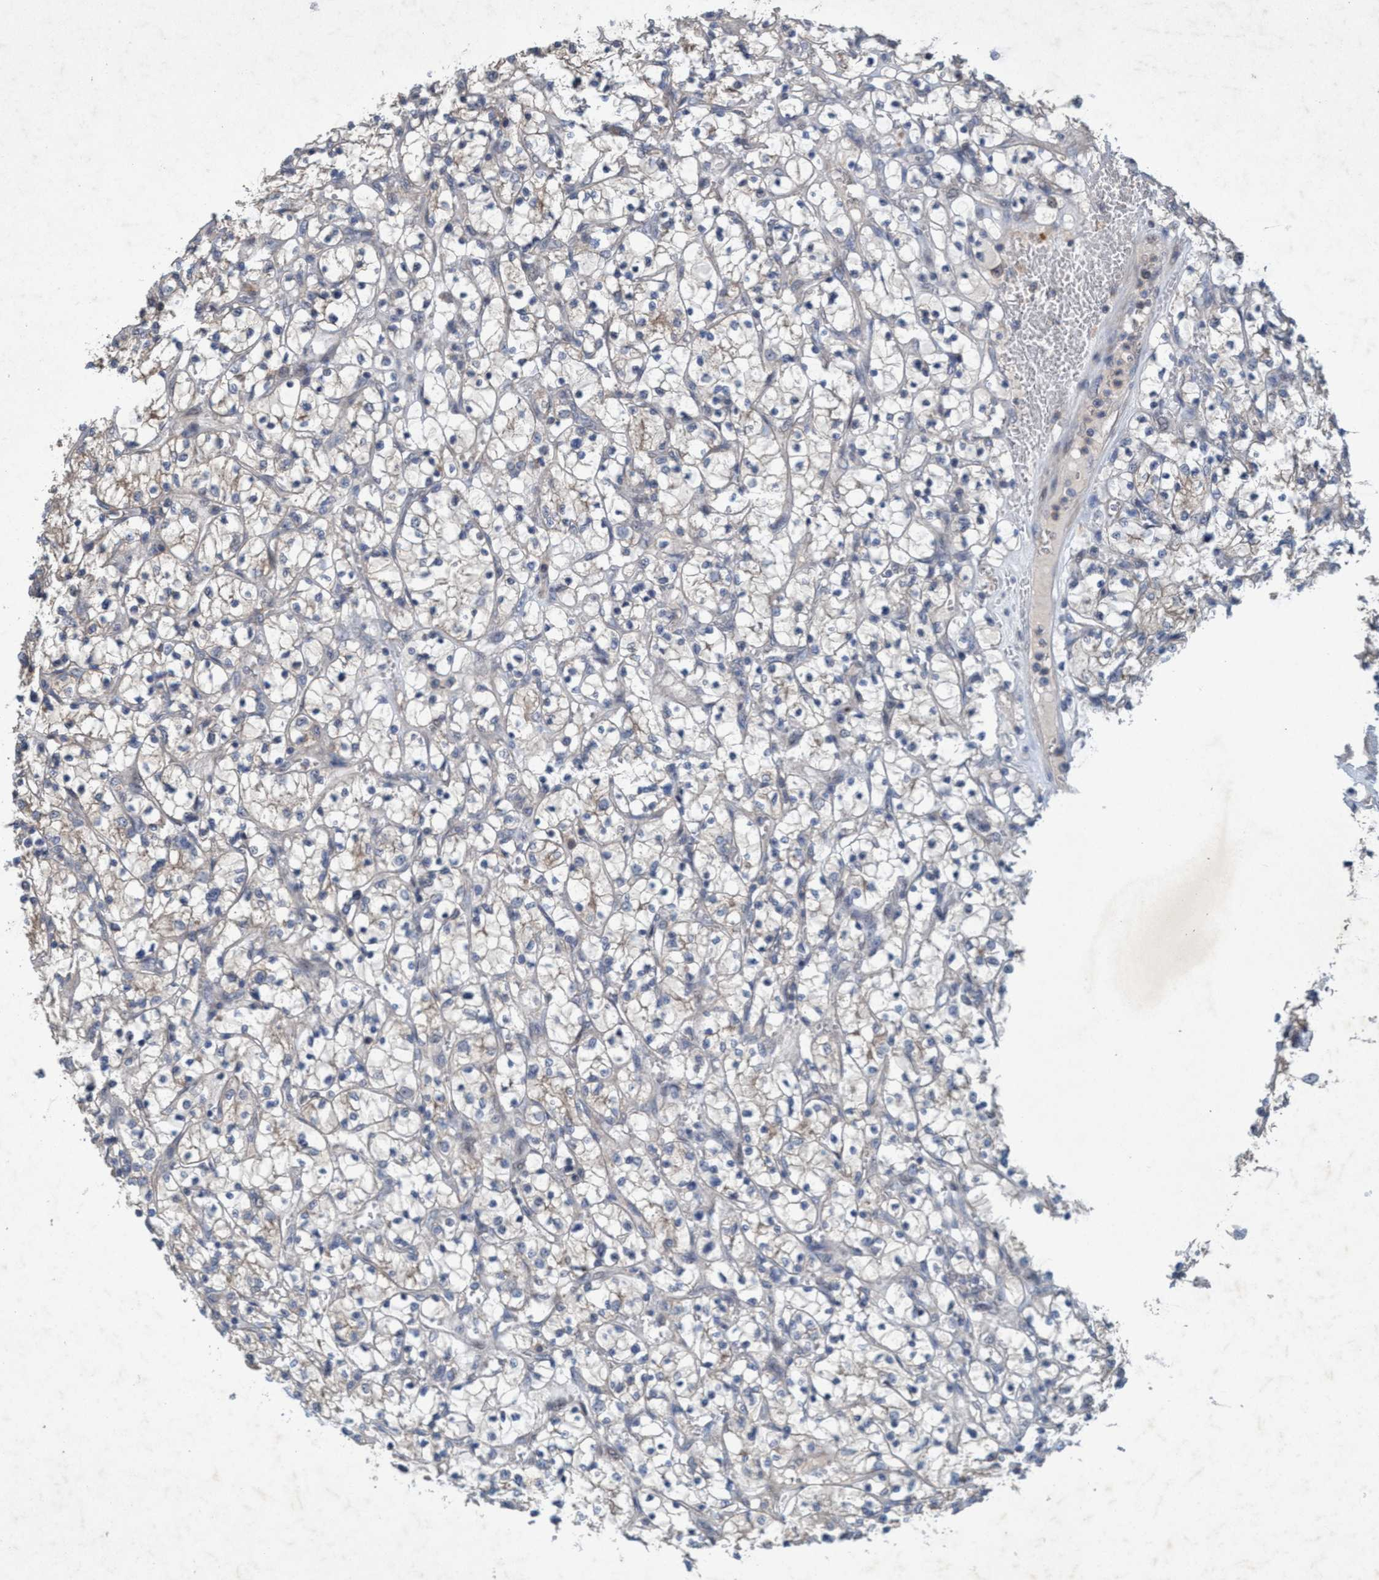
{"staining": {"intensity": "negative", "quantity": "none", "location": "none"}, "tissue": "renal cancer", "cell_type": "Tumor cells", "image_type": "cancer", "snomed": [{"axis": "morphology", "description": "Adenocarcinoma, NOS"}, {"axis": "topography", "description": "Kidney"}], "caption": "There is no significant positivity in tumor cells of renal cancer.", "gene": "ZNF677", "patient": {"sex": "female", "age": 69}}